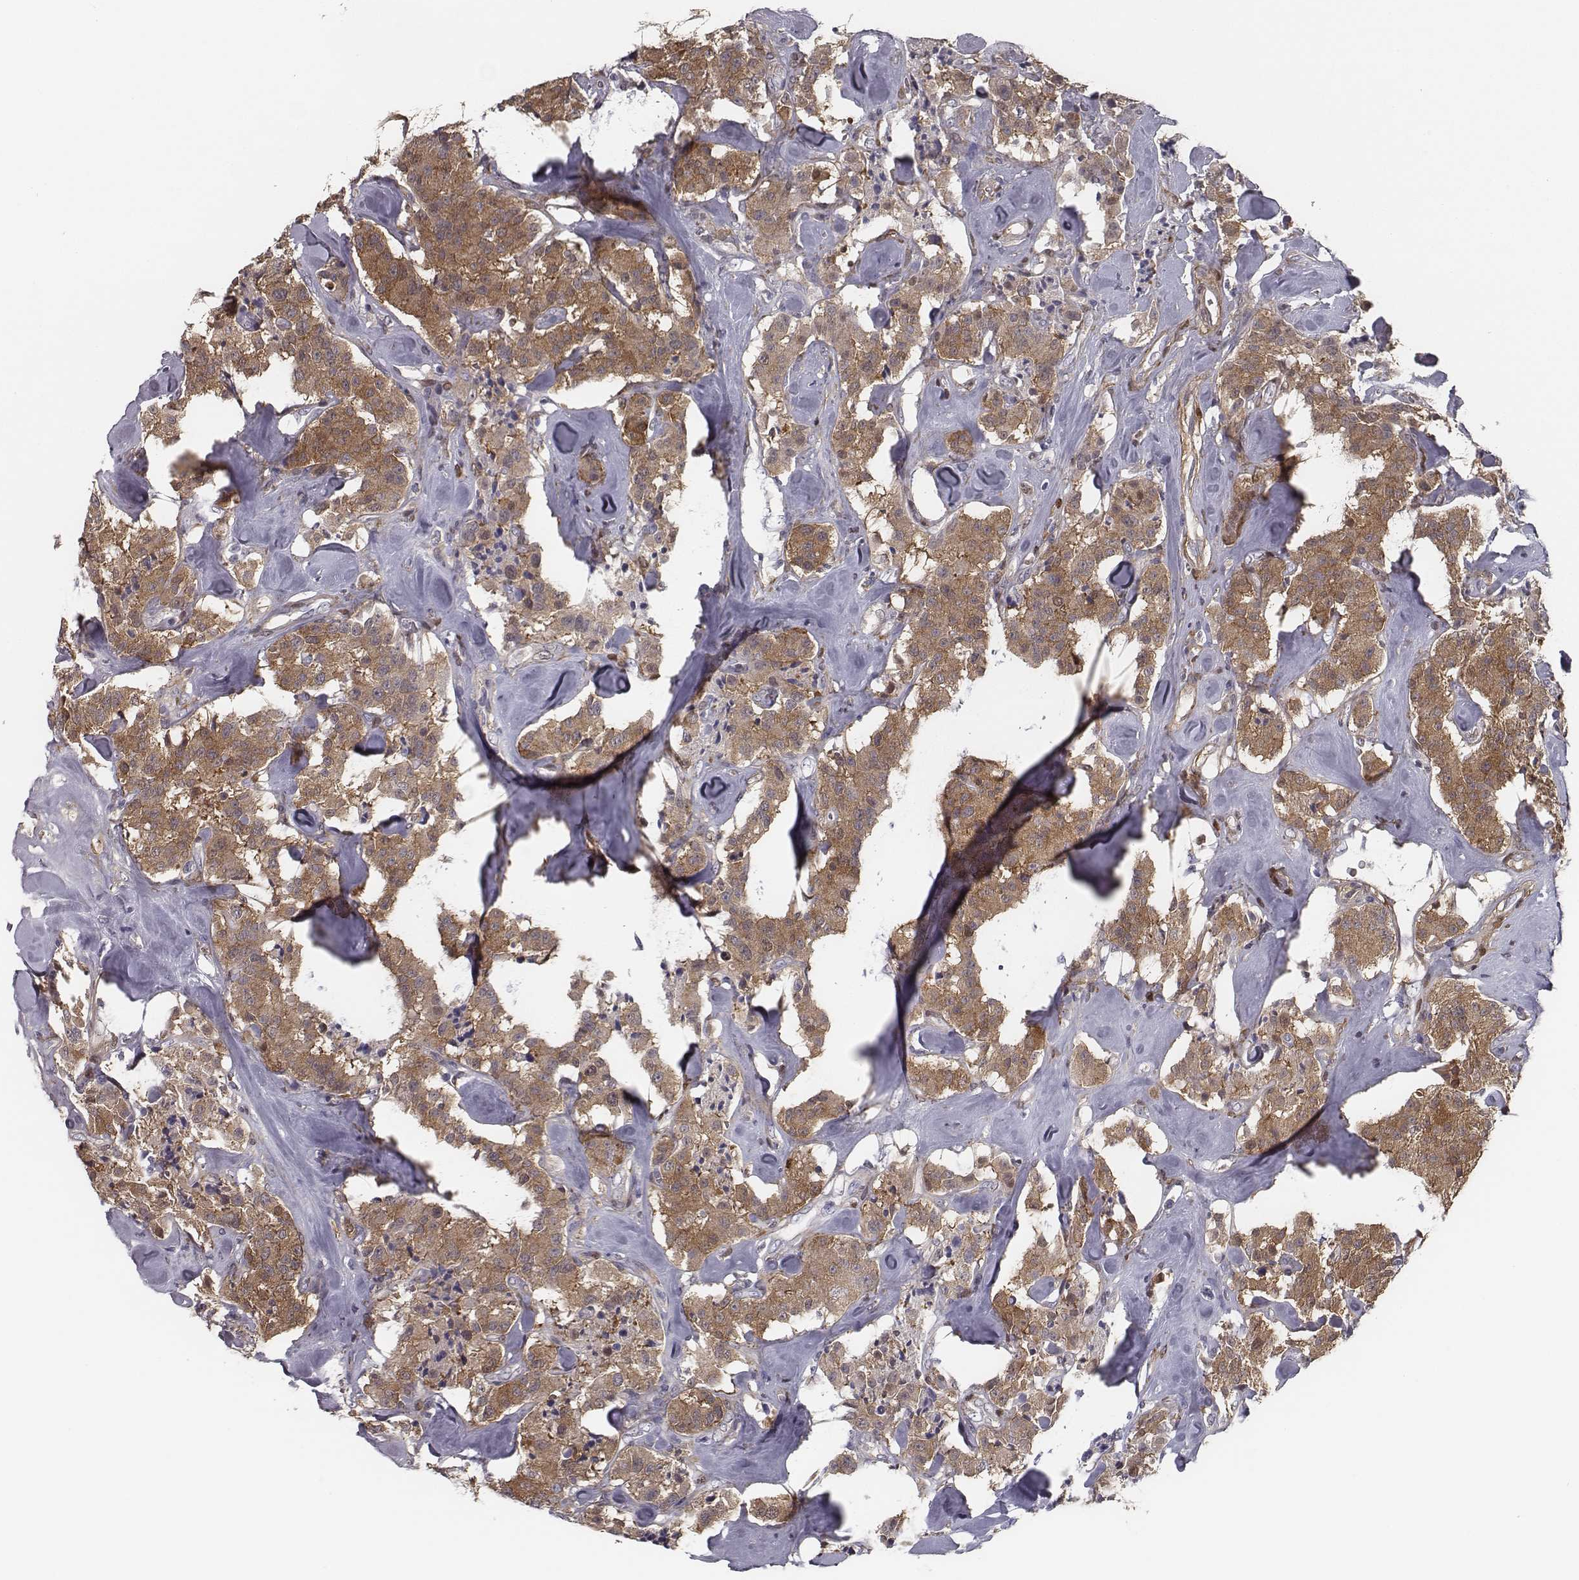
{"staining": {"intensity": "moderate", "quantity": ">75%", "location": "cytoplasmic/membranous"}, "tissue": "carcinoid", "cell_type": "Tumor cells", "image_type": "cancer", "snomed": [{"axis": "morphology", "description": "Carcinoid, malignant, NOS"}, {"axis": "topography", "description": "Pancreas"}], "caption": "High-magnification brightfield microscopy of carcinoid (malignant) stained with DAB (3,3'-diaminobenzidine) (brown) and counterstained with hematoxylin (blue). tumor cells exhibit moderate cytoplasmic/membranous staining is identified in about>75% of cells. (IHC, brightfield microscopy, high magnification).", "gene": "ISYNA1", "patient": {"sex": "male", "age": 41}}